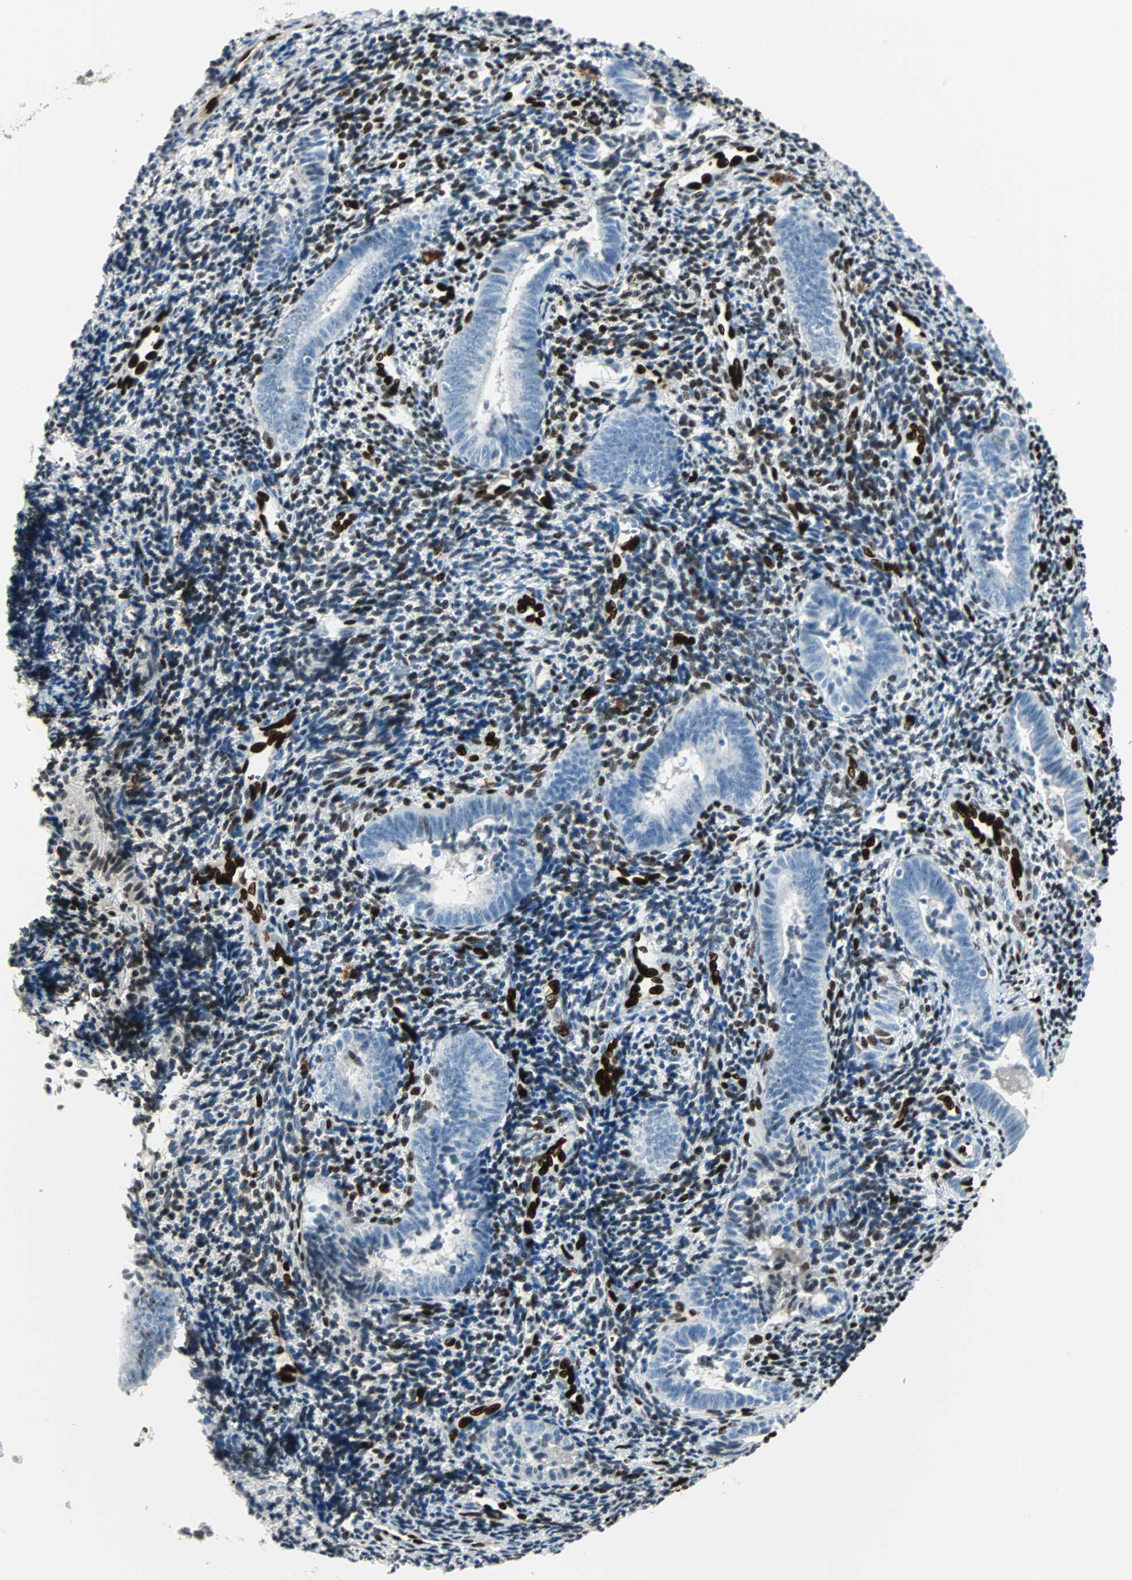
{"staining": {"intensity": "strong", "quantity": "25%-75%", "location": "nuclear"}, "tissue": "endometrium", "cell_type": "Cells in endometrial stroma", "image_type": "normal", "snomed": [{"axis": "morphology", "description": "Normal tissue, NOS"}, {"axis": "topography", "description": "Uterus"}, {"axis": "topography", "description": "Endometrium"}], "caption": "Endometrium stained for a protein demonstrates strong nuclear positivity in cells in endometrial stroma. The staining was performed using DAB, with brown indicating positive protein expression. Nuclei are stained blue with hematoxylin.", "gene": "IL33", "patient": {"sex": "female", "age": 33}}